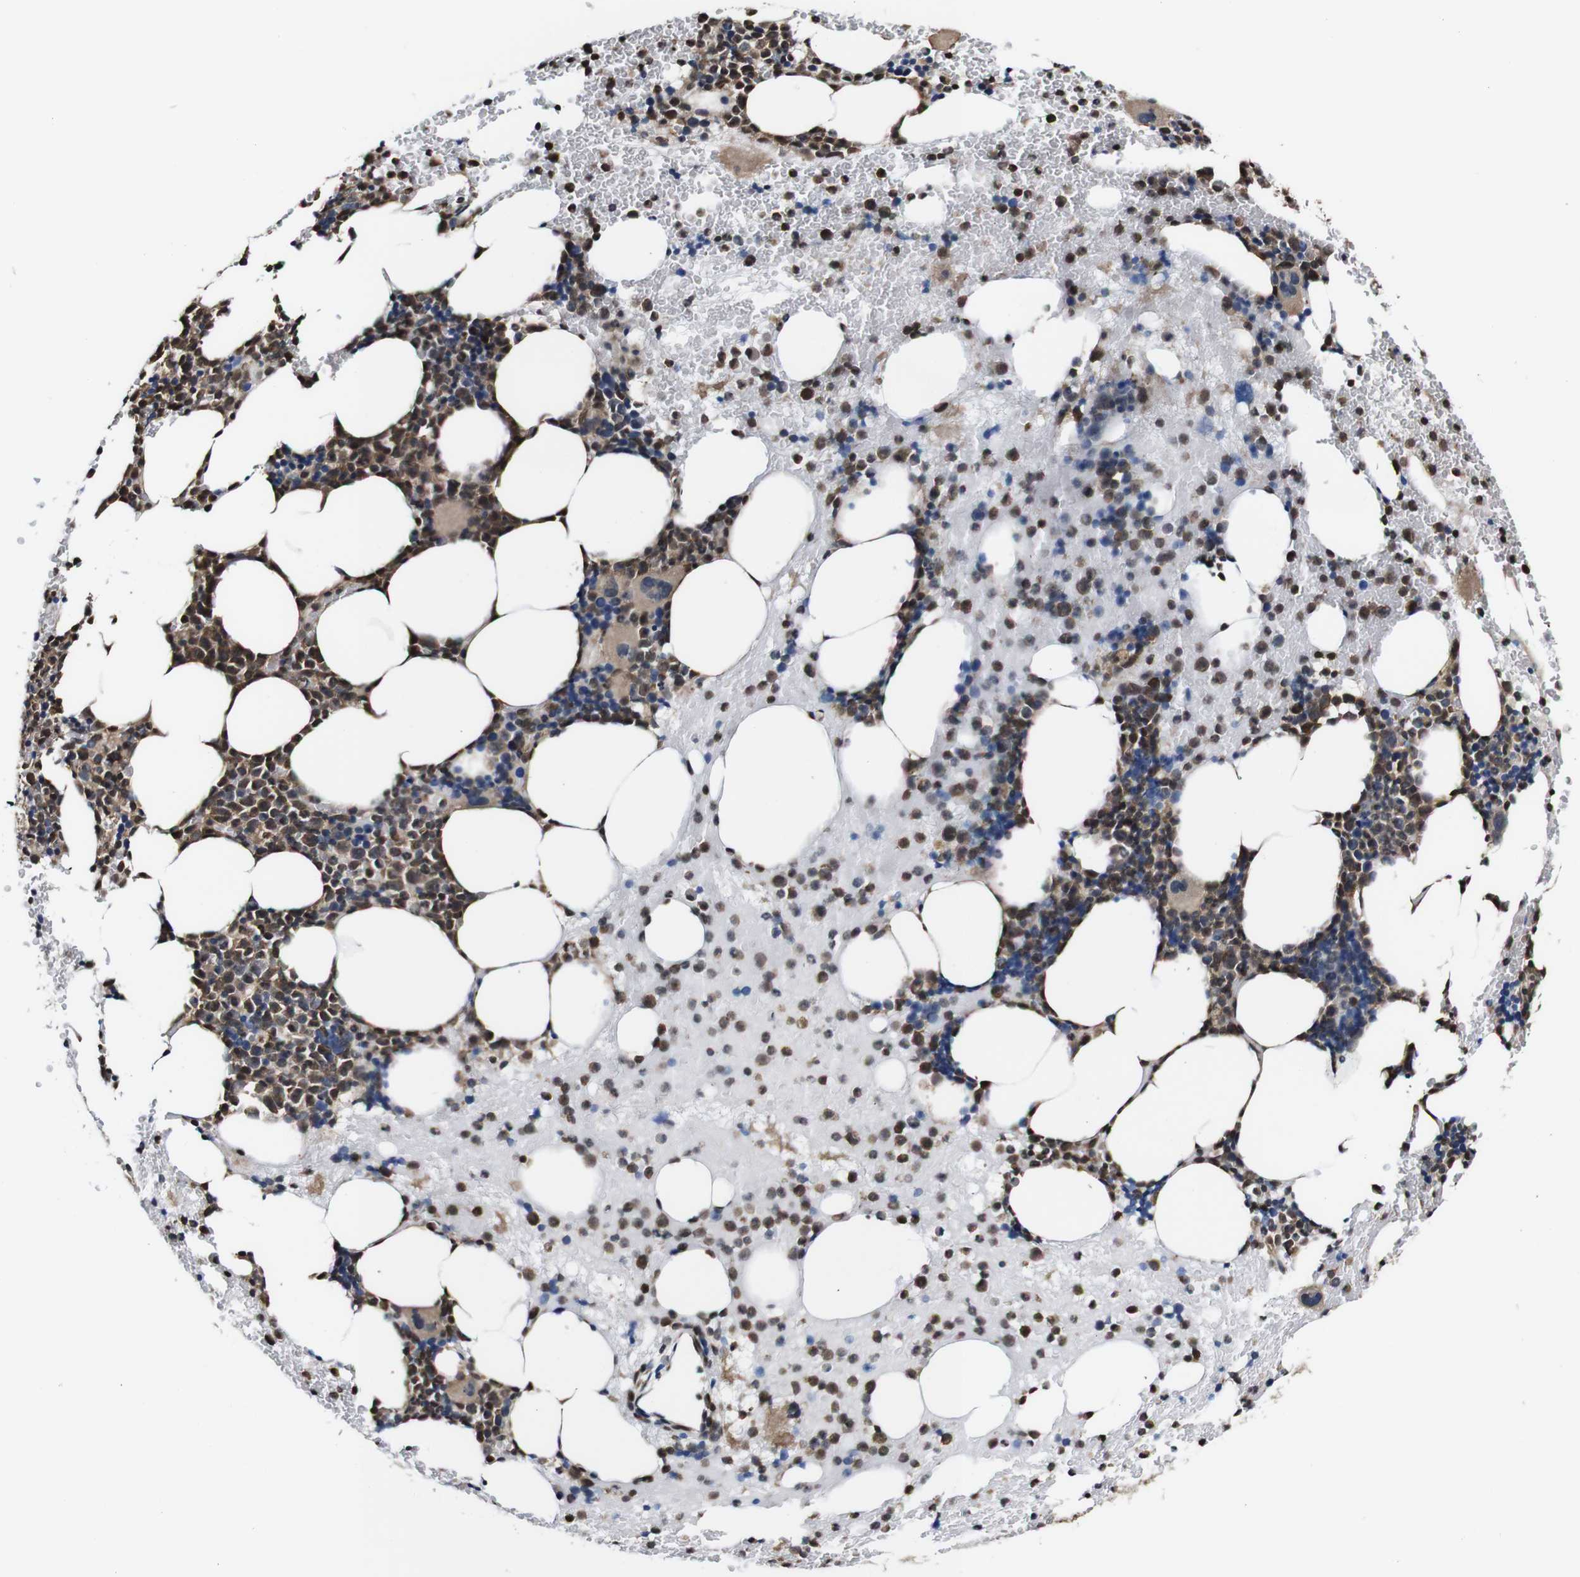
{"staining": {"intensity": "moderate", "quantity": "25%-75%", "location": "cytoplasmic/membranous,nuclear"}, "tissue": "bone marrow", "cell_type": "Hematopoietic cells", "image_type": "normal", "snomed": [{"axis": "morphology", "description": "Normal tissue, NOS"}, {"axis": "morphology", "description": "Inflammation, NOS"}, {"axis": "topography", "description": "Bone marrow"}], "caption": "High-magnification brightfield microscopy of normal bone marrow stained with DAB (3,3'-diaminobenzidine) (brown) and counterstained with hematoxylin (blue). hematopoietic cells exhibit moderate cytoplasmic/membranous,nuclear positivity is appreciated in approximately25%-75% of cells. (brown staining indicates protein expression, while blue staining denotes nuclei).", "gene": "PTPRR", "patient": {"sex": "female", "age": 76}}